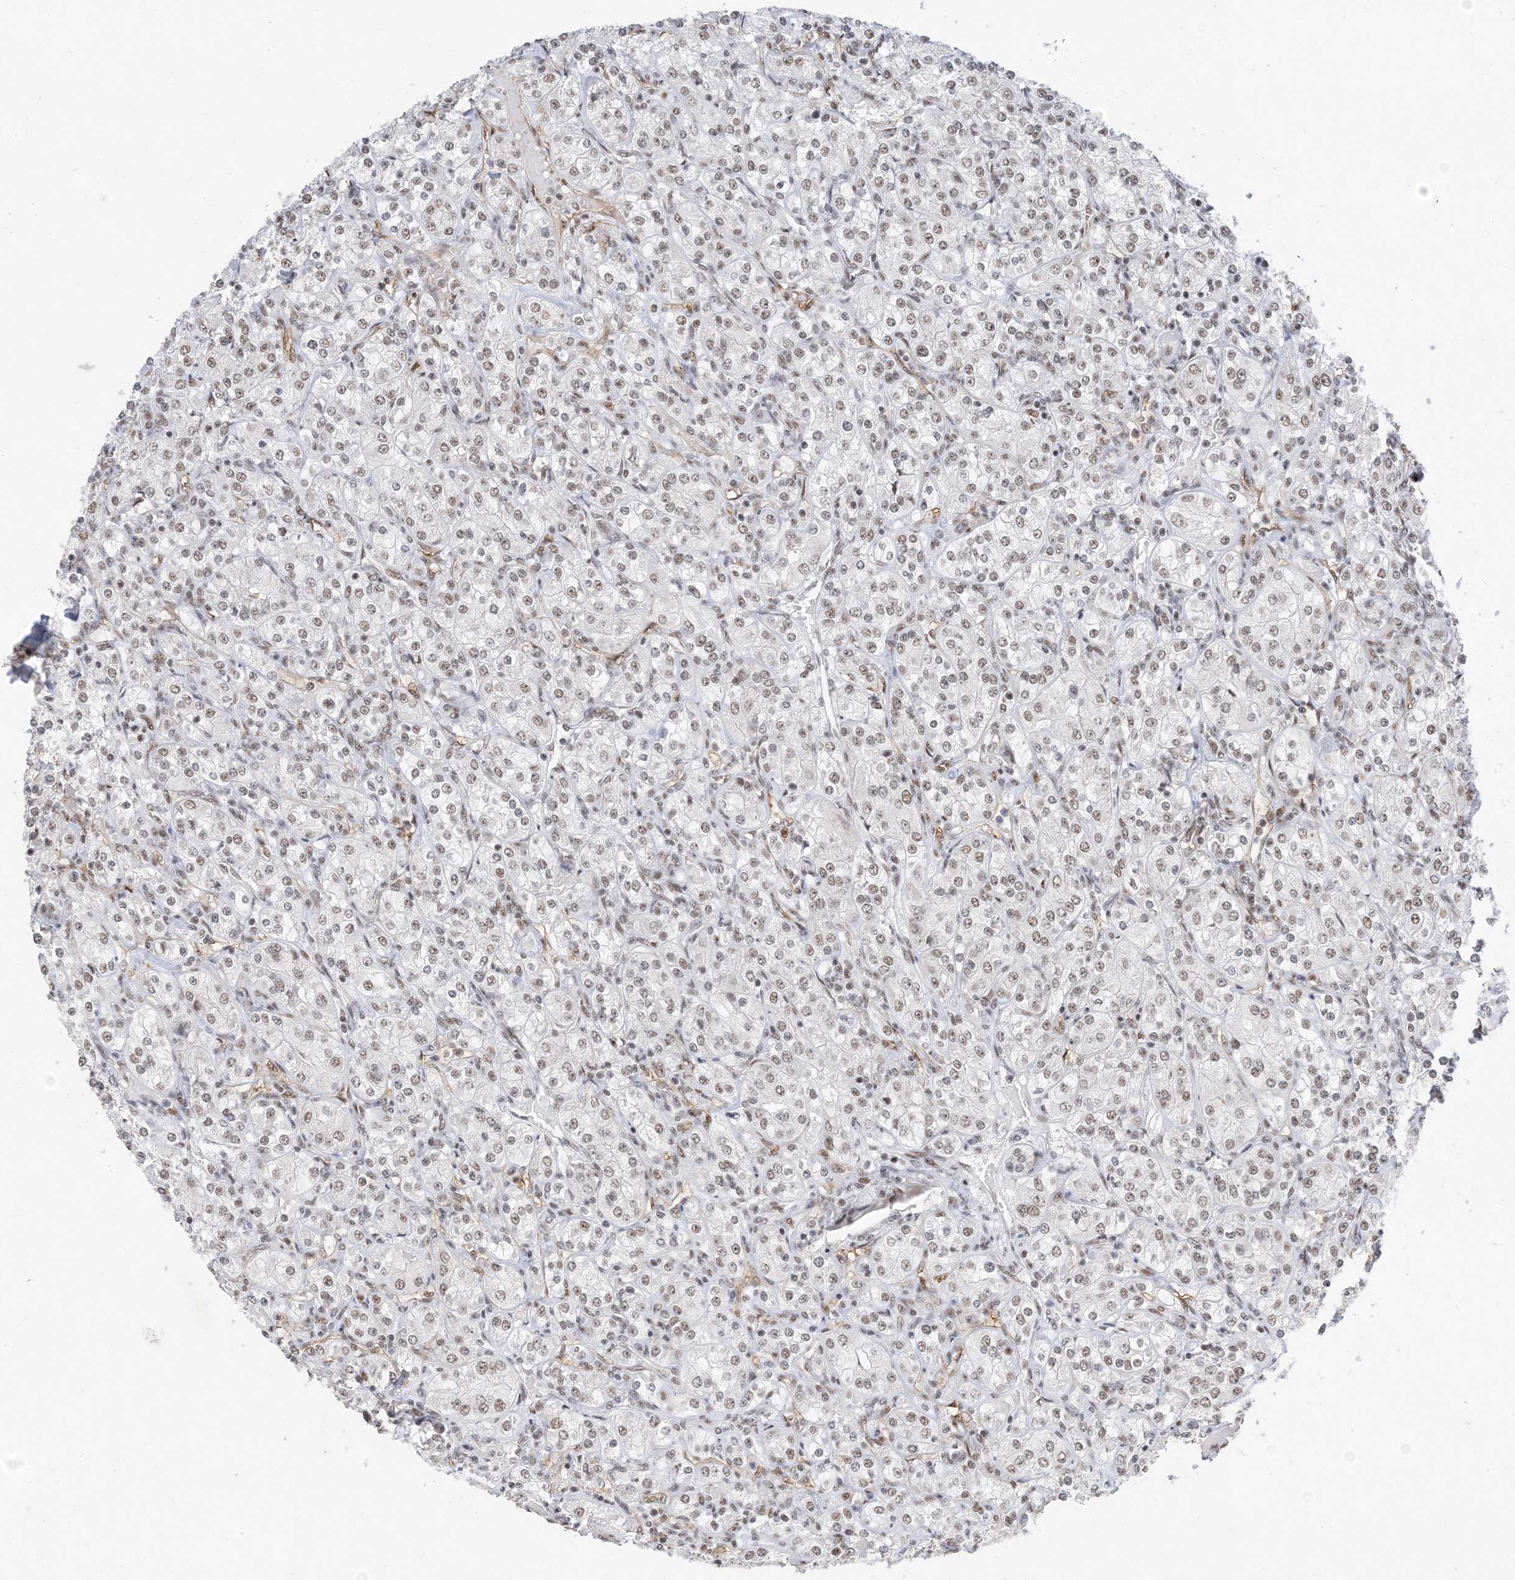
{"staining": {"intensity": "weak", "quantity": "25%-75%", "location": "nuclear"}, "tissue": "renal cancer", "cell_type": "Tumor cells", "image_type": "cancer", "snomed": [{"axis": "morphology", "description": "Adenocarcinoma, NOS"}, {"axis": "topography", "description": "Kidney"}], "caption": "High-power microscopy captured an immunohistochemistry histopathology image of renal cancer, revealing weak nuclear staining in approximately 25%-75% of tumor cells.", "gene": "SF3A3", "patient": {"sex": "male", "age": 77}}